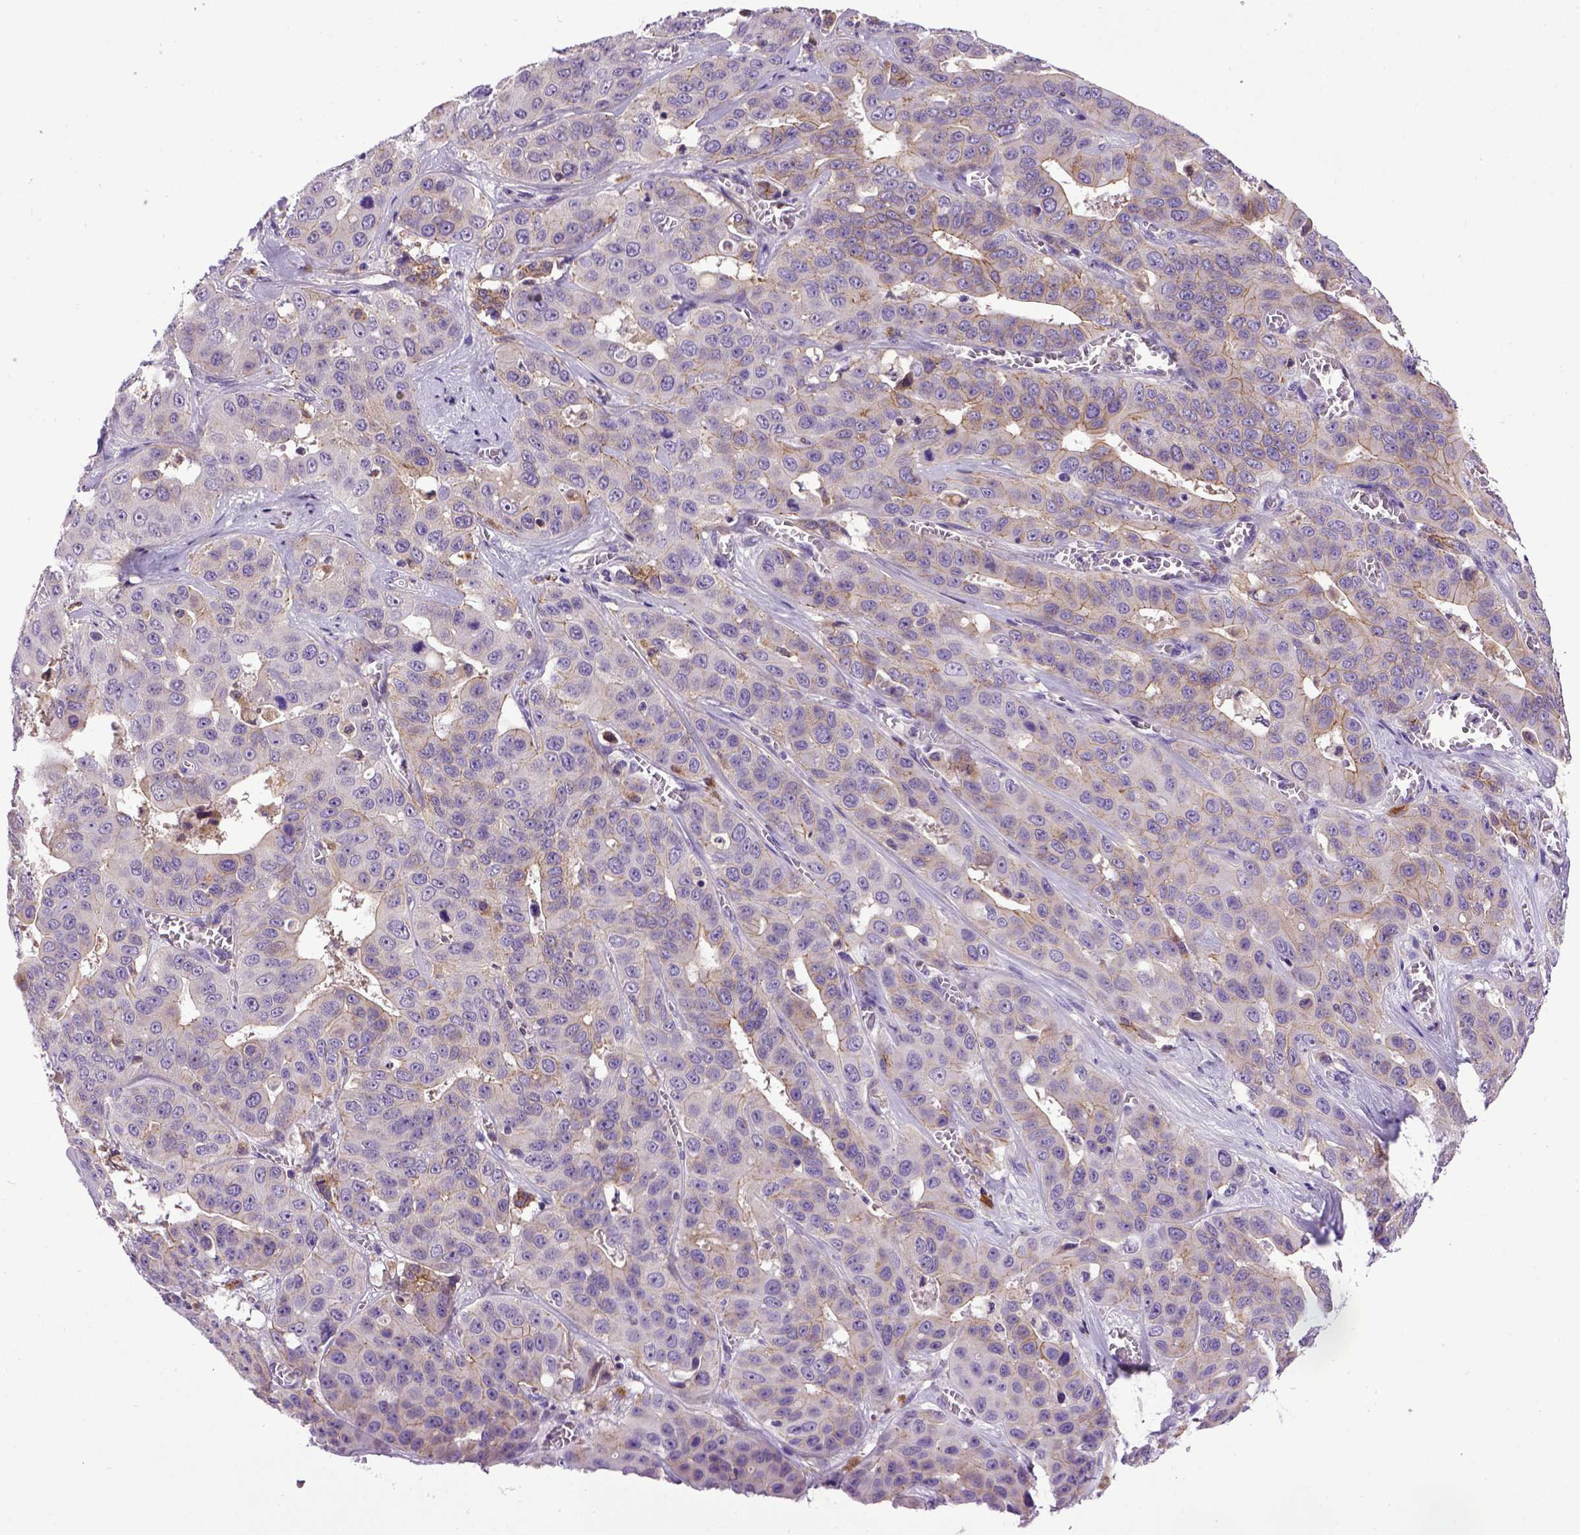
{"staining": {"intensity": "weak", "quantity": "<25%", "location": "cytoplasmic/membranous"}, "tissue": "liver cancer", "cell_type": "Tumor cells", "image_type": "cancer", "snomed": [{"axis": "morphology", "description": "Cholangiocarcinoma"}, {"axis": "topography", "description": "Liver"}], "caption": "The histopathology image demonstrates no staining of tumor cells in liver cancer.", "gene": "CDH1", "patient": {"sex": "female", "age": 52}}